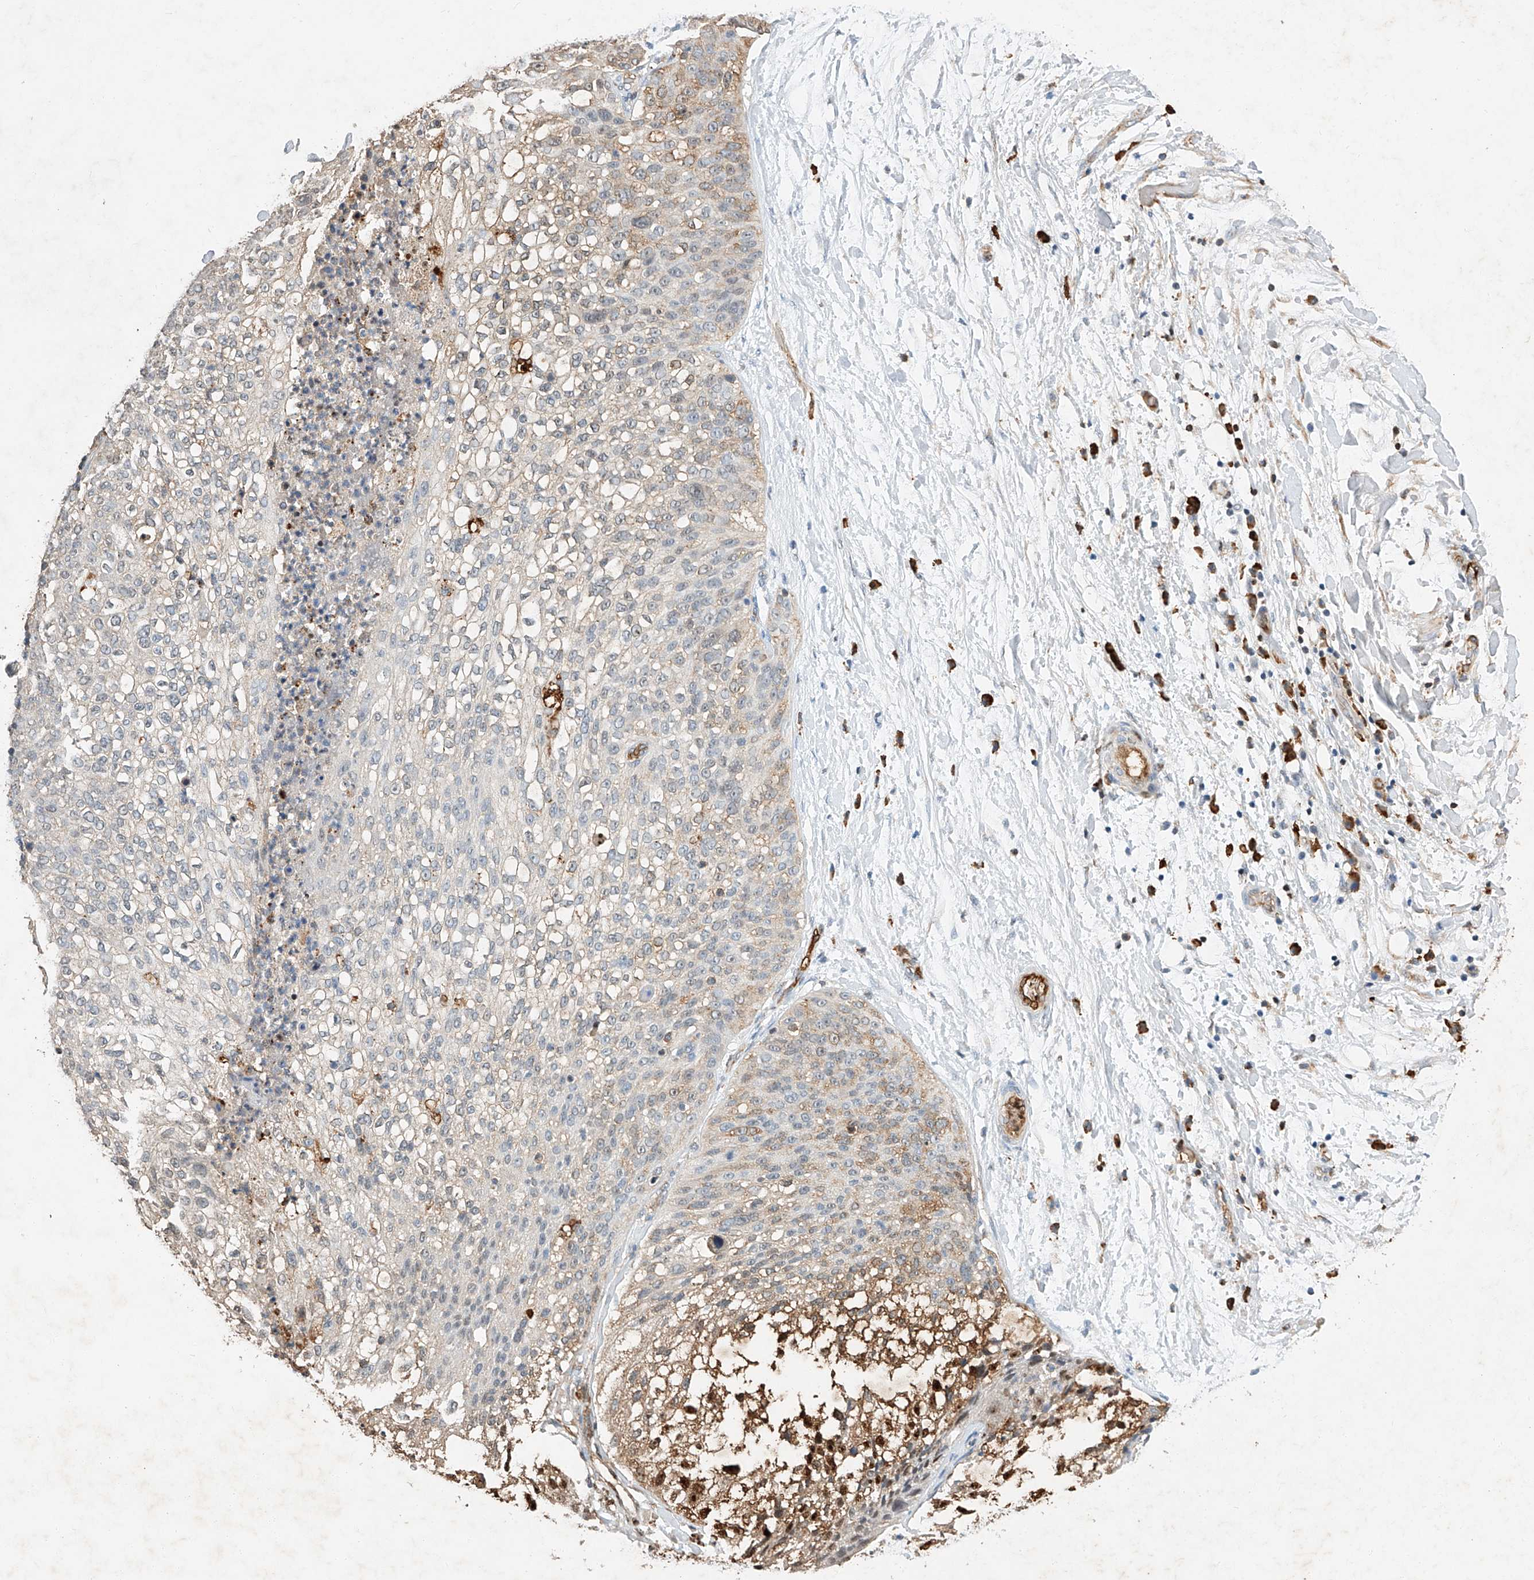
{"staining": {"intensity": "moderate", "quantity": "<25%", "location": "cytoplasmic/membranous,nuclear"}, "tissue": "lung cancer", "cell_type": "Tumor cells", "image_type": "cancer", "snomed": [{"axis": "morphology", "description": "Inflammation, NOS"}, {"axis": "morphology", "description": "Squamous cell carcinoma, NOS"}, {"axis": "topography", "description": "Lymph node"}, {"axis": "topography", "description": "Soft tissue"}, {"axis": "topography", "description": "Lung"}], "caption": "Lung cancer (squamous cell carcinoma) stained with a brown dye reveals moderate cytoplasmic/membranous and nuclear positive staining in approximately <25% of tumor cells.", "gene": "CTDP1", "patient": {"sex": "male", "age": 66}}